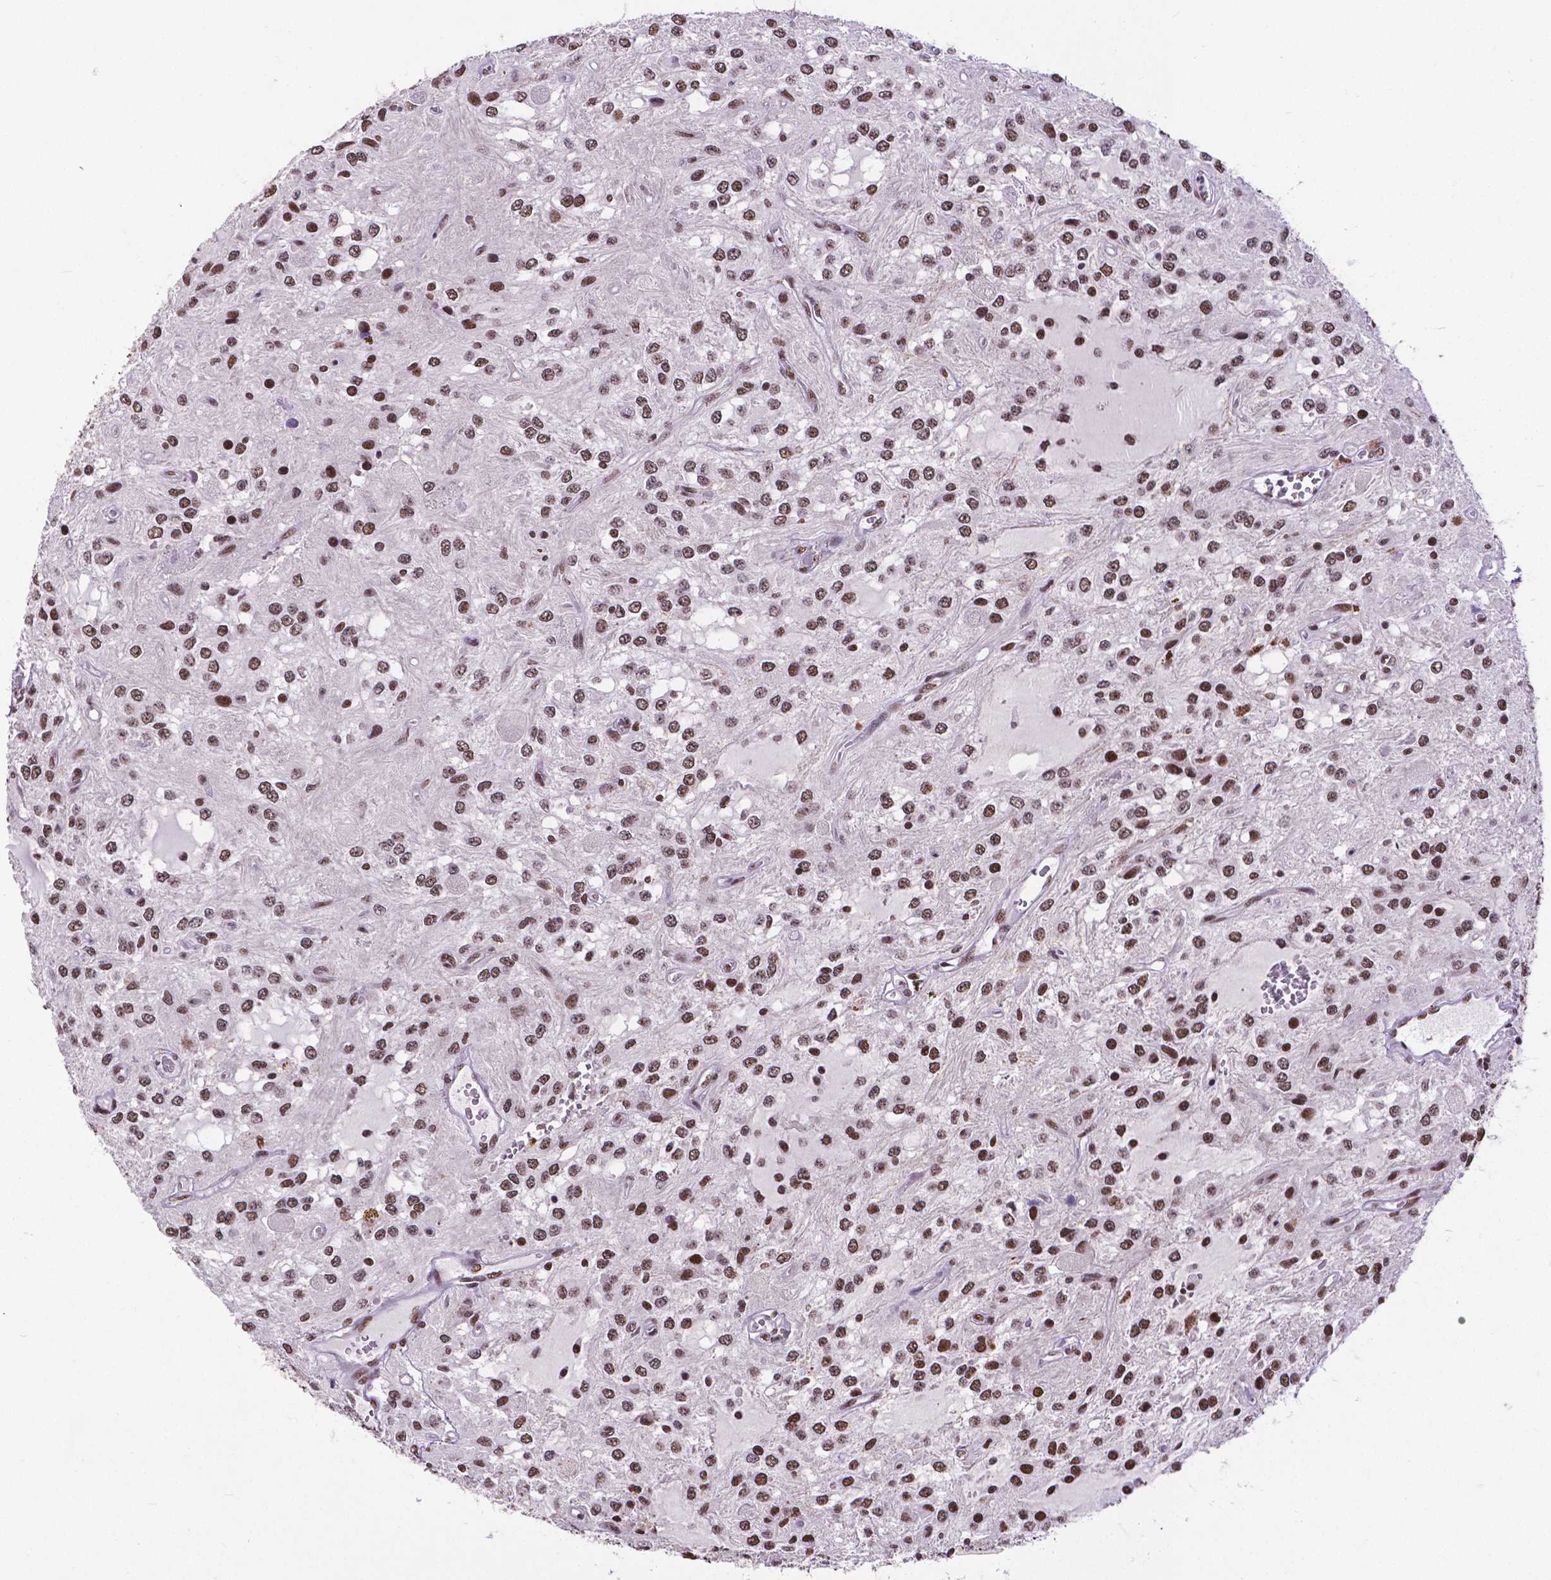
{"staining": {"intensity": "moderate", "quantity": "25%-75%", "location": "nuclear"}, "tissue": "glioma", "cell_type": "Tumor cells", "image_type": "cancer", "snomed": [{"axis": "morphology", "description": "Glioma, malignant, Low grade"}, {"axis": "topography", "description": "Cerebellum"}], "caption": "Malignant glioma (low-grade) stained for a protein (brown) shows moderate nuclear positive expression in about 25%-75% of tumor cells.", "gene": "ATRX", "patient": {"sex": "female", "age": 14}}